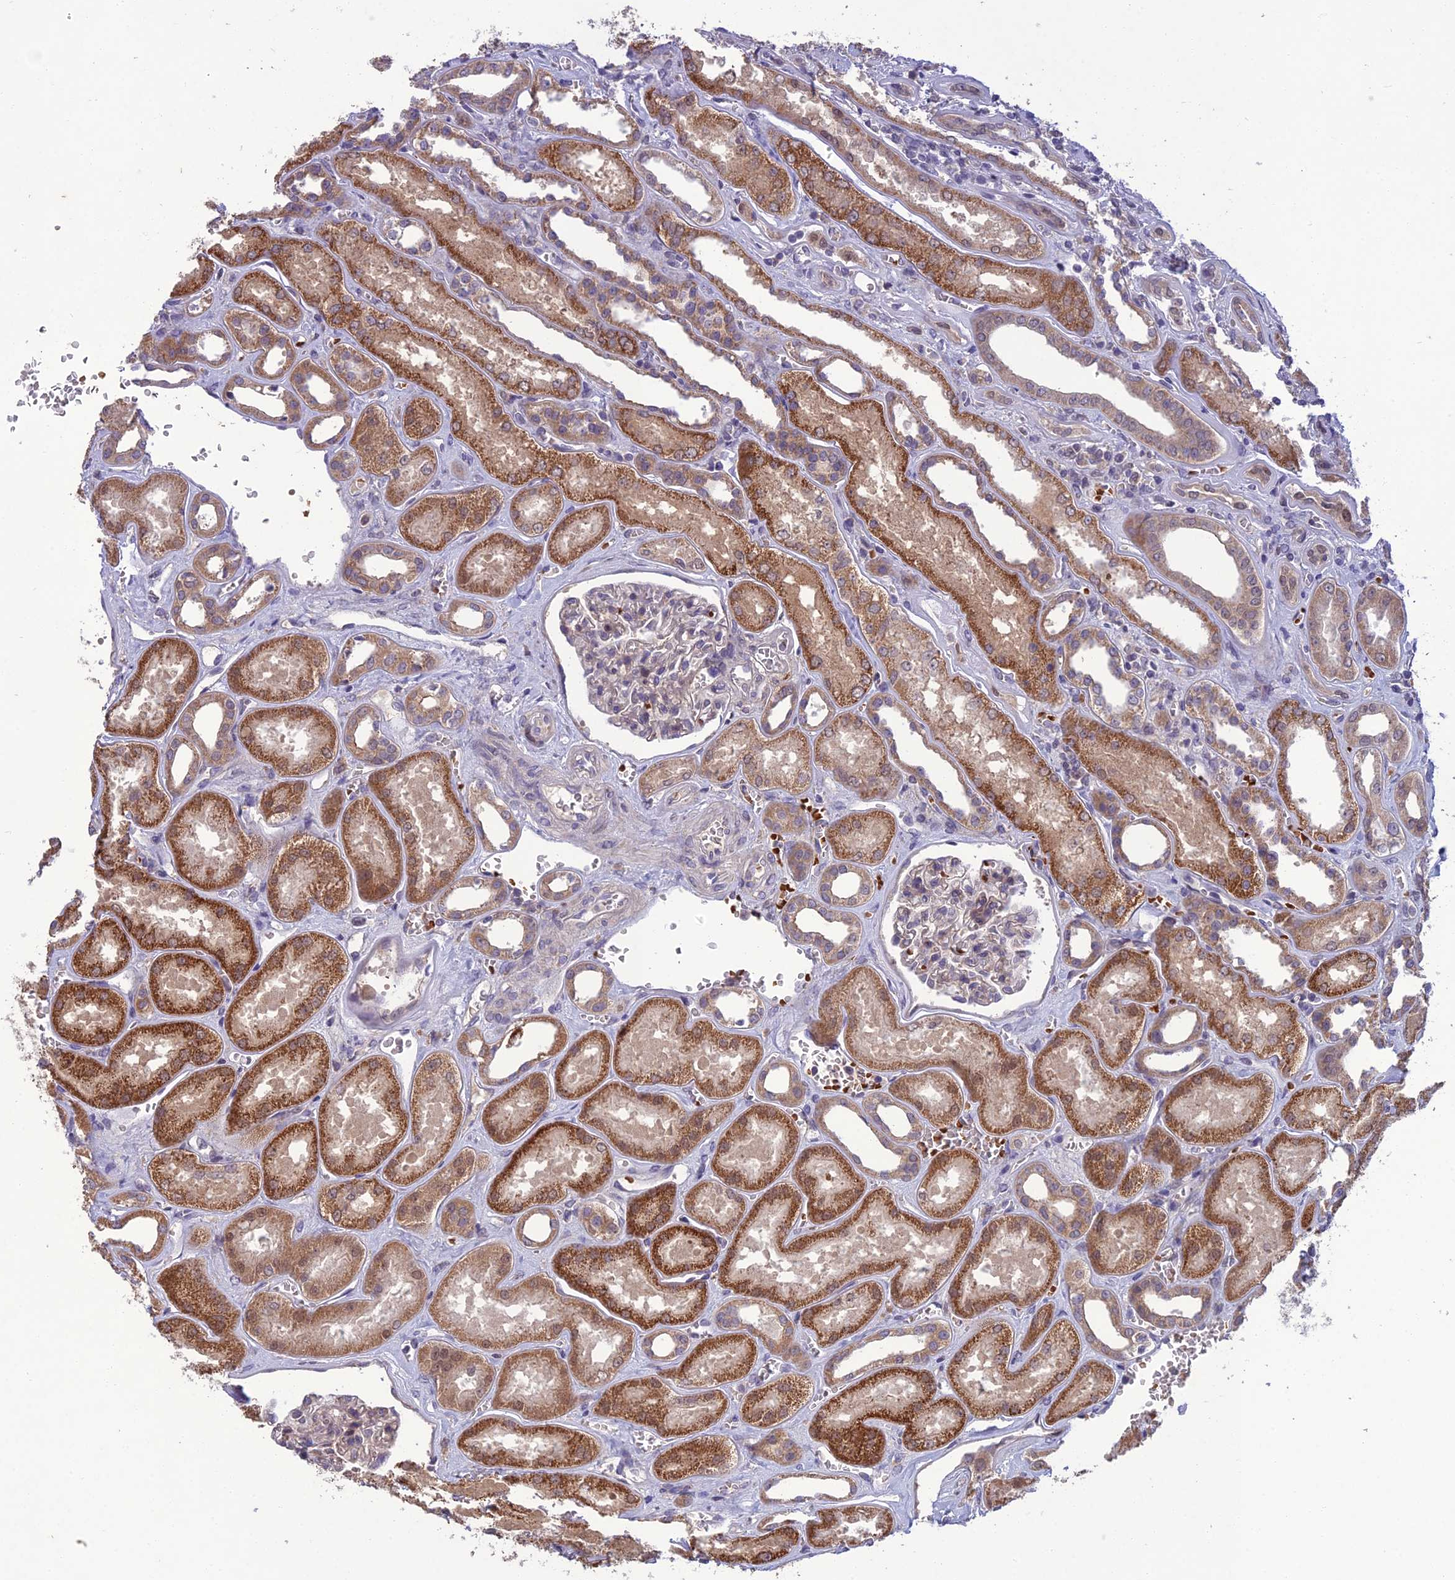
{"staining": {"intensity": "weak", "quantity": "25%-75%", "location": "cytoplasmic/membranous"}, "tissue": "kidney", "cell_type": "Cells in glomeruli", "image_type": "normal", "snomed": [{"axis": "morphology", "description": "Normal tissue, NOS"}, {"axis": "morphology", "description": "Adenocarcinoma, NOS"}, {"axis": "topography", "description": "Kidney"}], "caption": "DAB immunohistochemical staining of normal human kidney shows weak cytoplasmic/membranous protein expression in about 25%-75% of cells in glomeruli.", "gene": "GIPC1", "patient": {"sex": "female", "age": 68}}